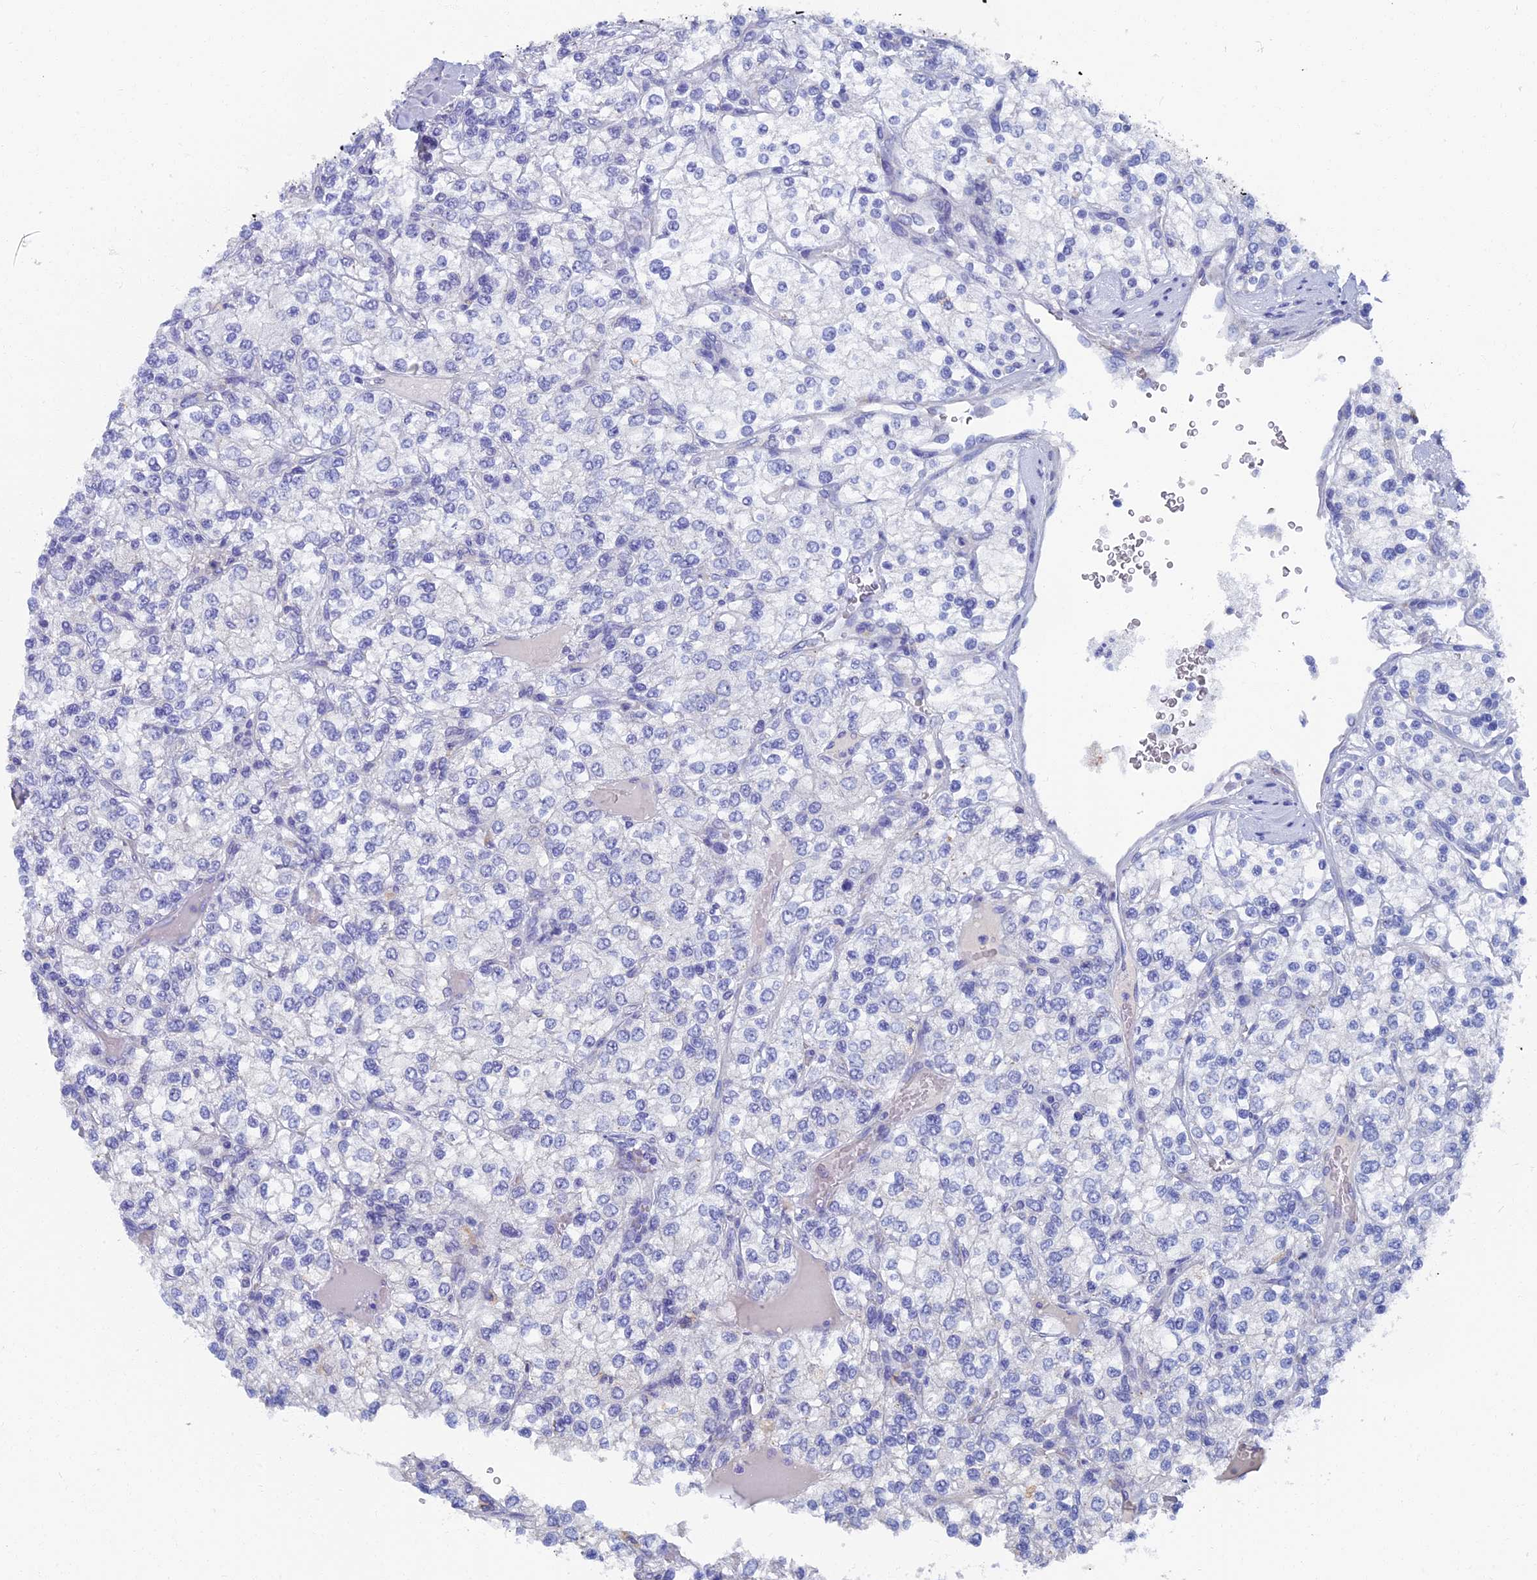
{"staining": {"intensity": "negative", "quantity": "none", "location": "none"}, "tissue": "renal cancer", "cell_type": "Tumor cells", "image_type": "cancer", "snomed": [{"axis": "morphology", "description": "Adenocarcinoma, NOS"}, {"axis": "topography", "description": "Kidney"}], "caption": "An immunohistochemistry (IHC) histopathology image of renal adenocarcinoma is shown. There is no staining in tumor cells of renal adenocarcinoma.", "gene": "OAT", "patient": {"sex": "male", "age": 80}}